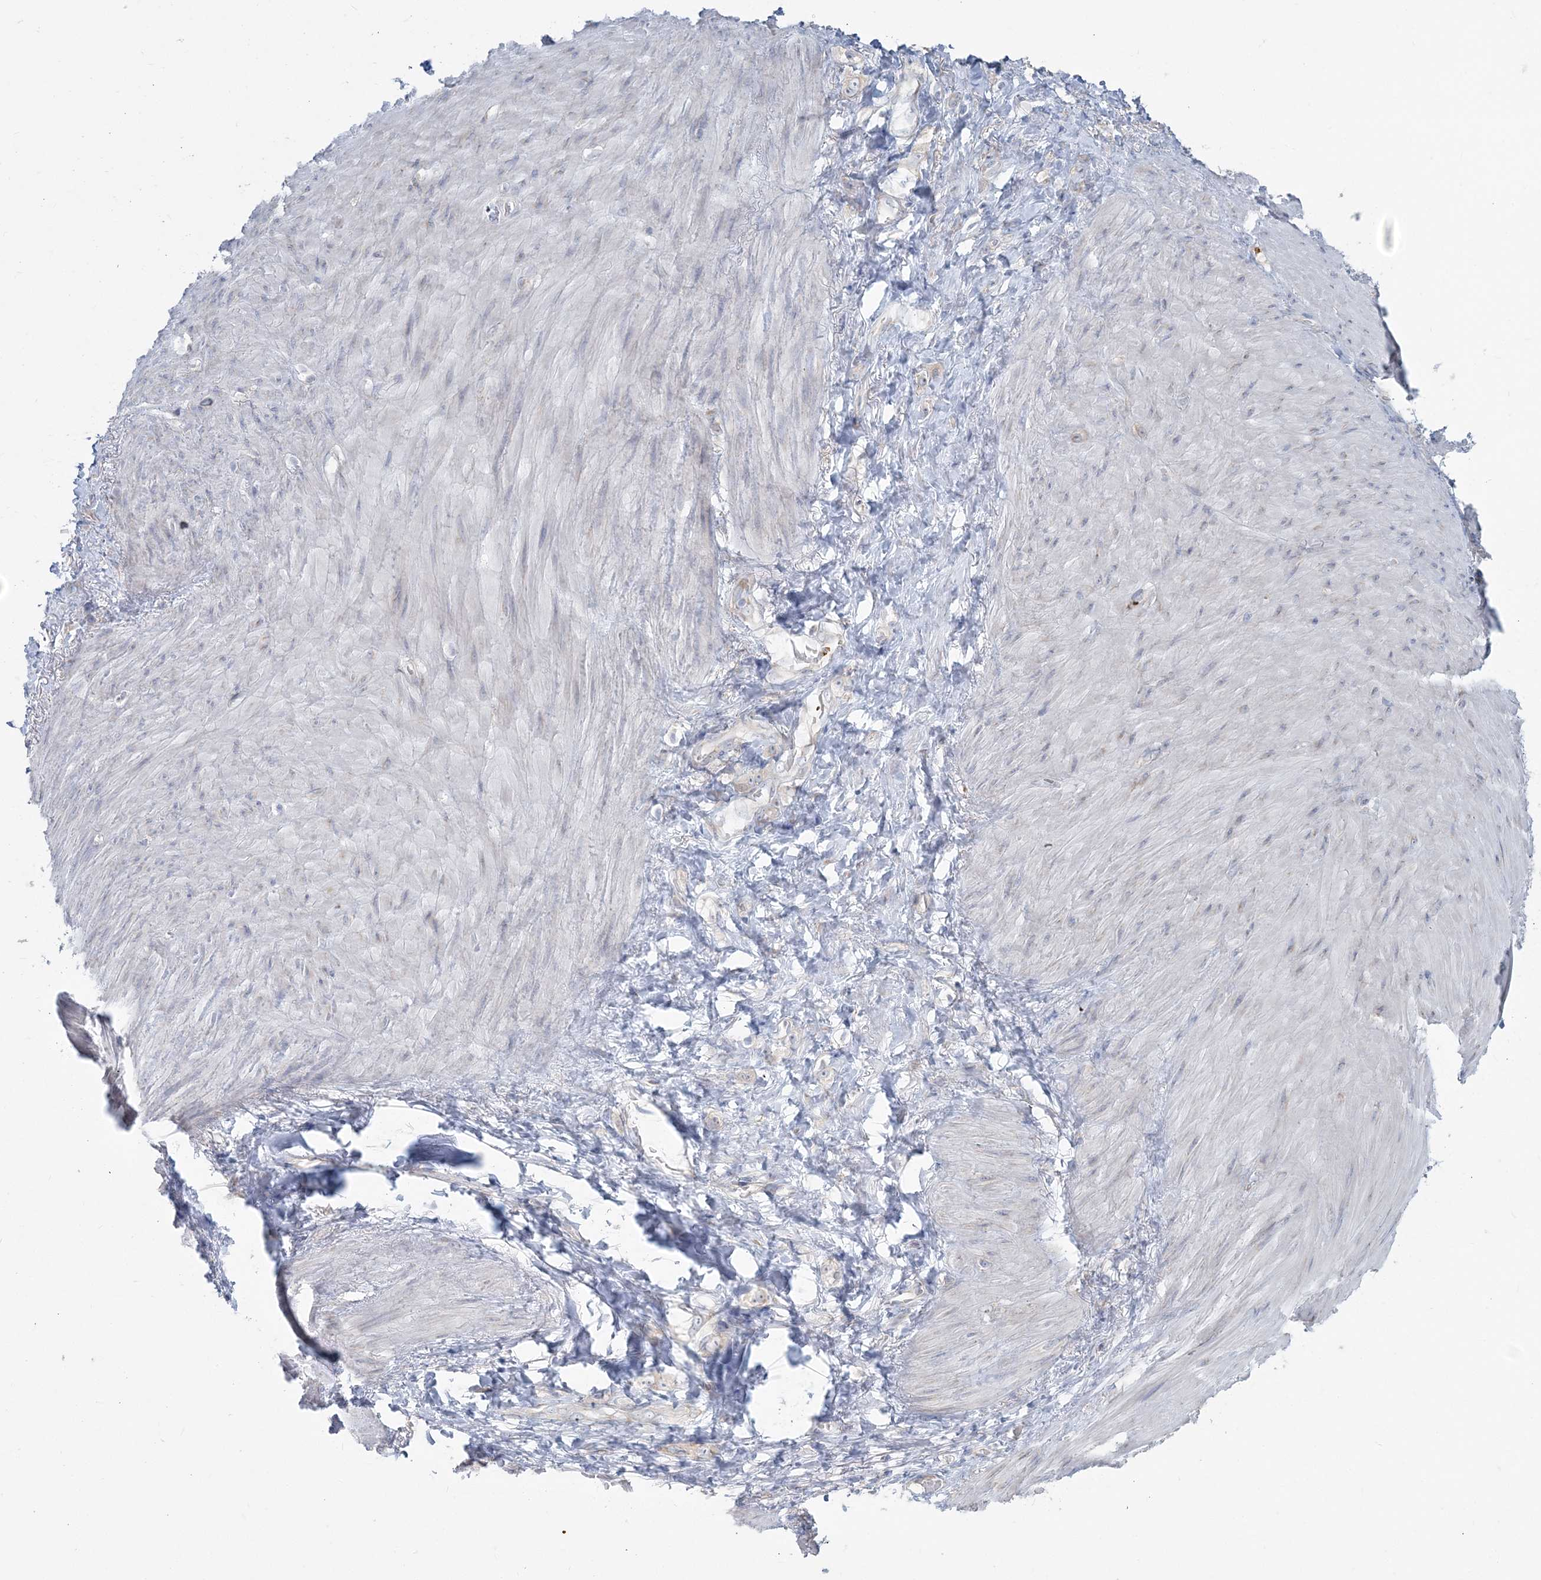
{"staining": {"intensity": "negative", "quantity": "none", "location": "none"}, "tissue": "stomach cancer", "cell_type": "Tumor cells", "image_type": "cancer", "snomed": [{"axis": "morphology", "description": "Normal tissue, NOS"}, {"axis": "morphology", "description": "Adenocarcinoma, NOS"}, {"axis": "topography", "description": "Stomach"}], "caption": "A histopathology image of adenocarcinoma (stomach) stained for a protein reveals no brown staining in tumor cells.", "gene": "CCNJ", "patient": {"sex": "male", "age": 82}}